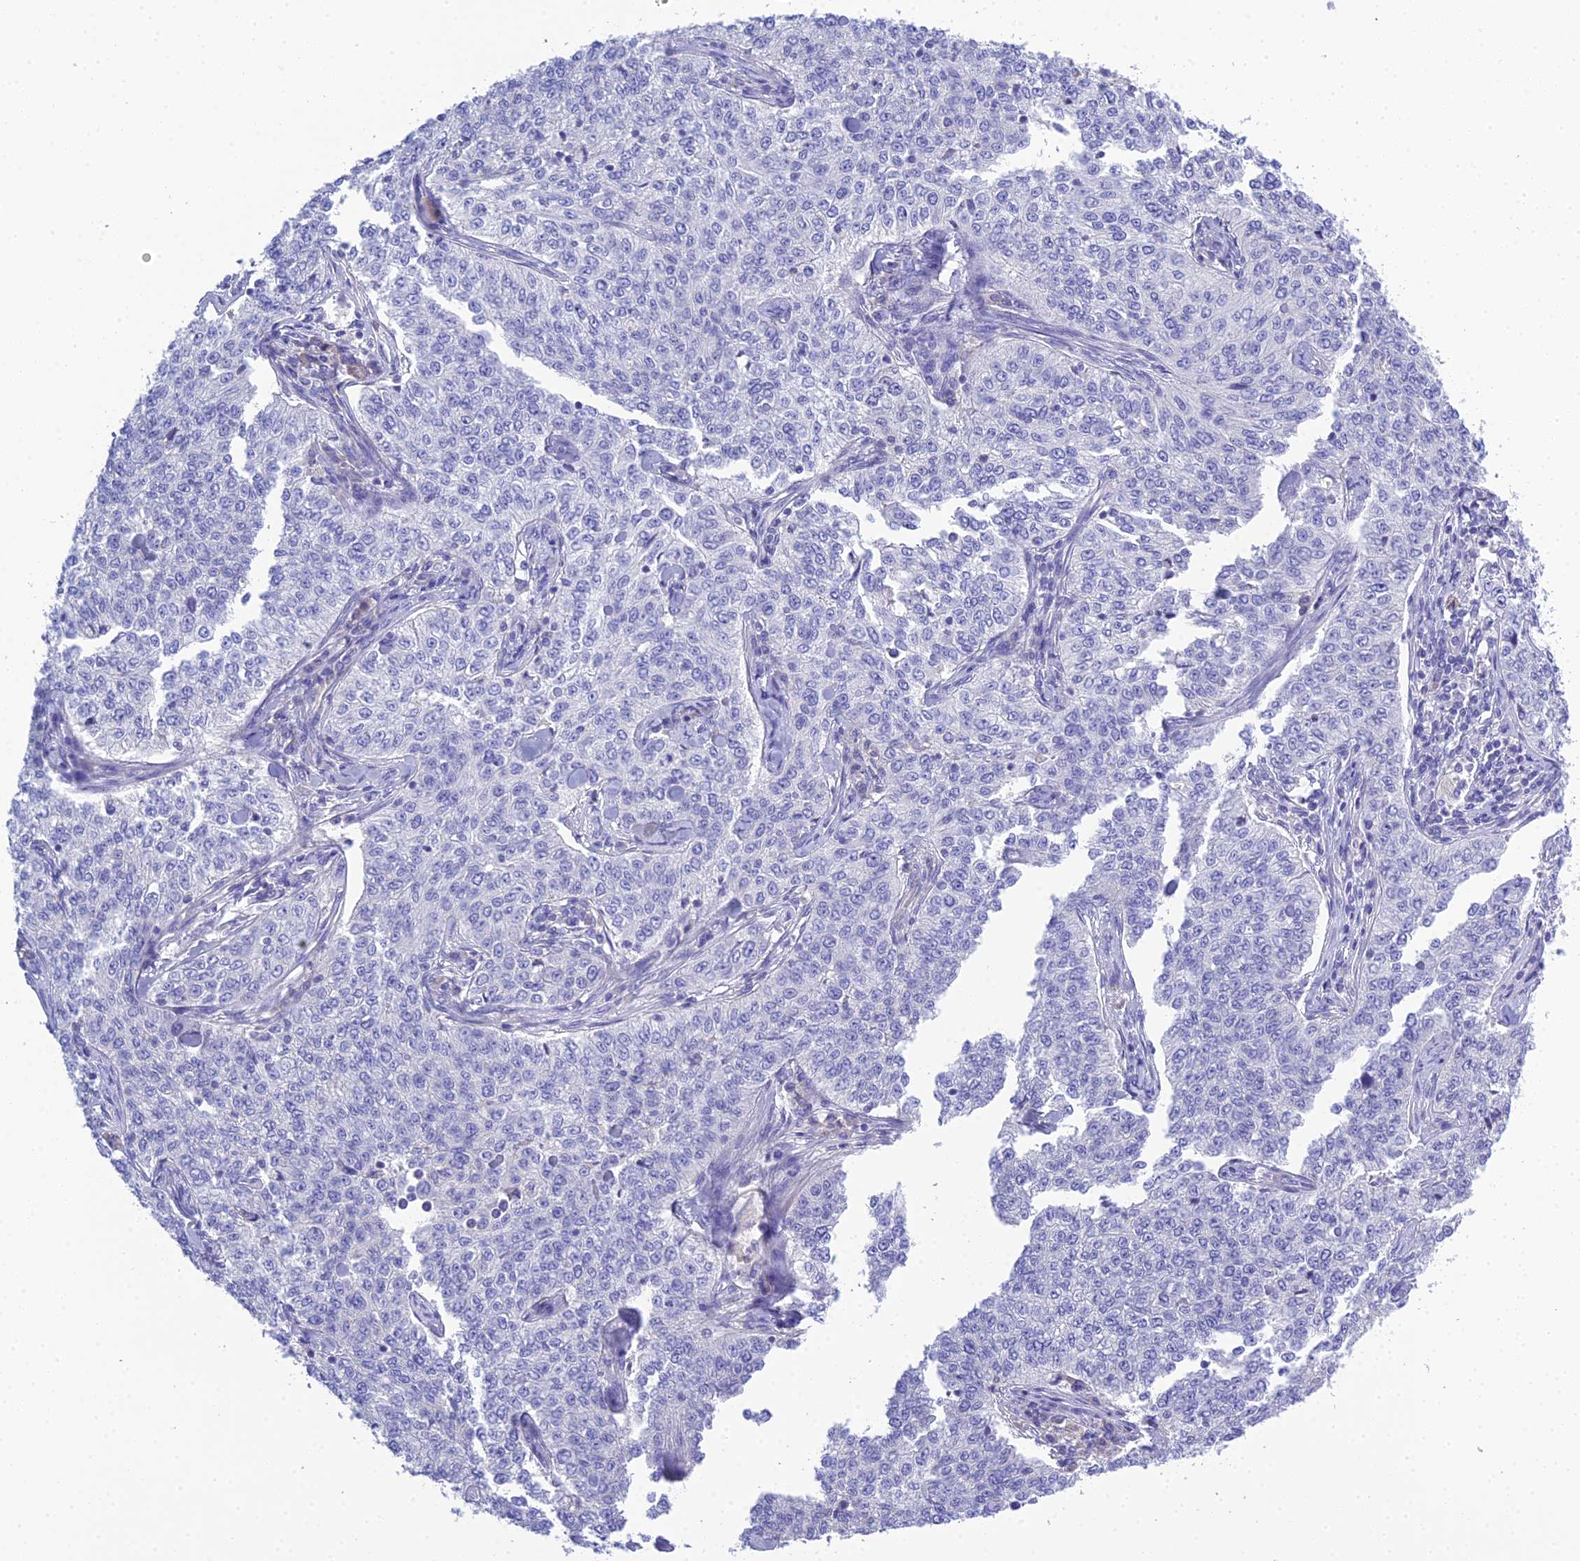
{"staining": {"intensity": "negative", "quantity": "none", "location": "none"}, "tissue": "cervical cancer", "cell_type": "Tumor cells", "image_type": "cancer", "snomed": [{"axis": "morphology", "description": "Squamous cell carcinoma, NOS"}, {"axis": "topography", "description": "Cervix"}], "caption": "Protein analysis of squamous cell carcinoma (cervical) demonstrates no significant expression in tumor cells. (Brightfield microscopy of DAB IHC at high magnification).", "gene": "KIAA0408", "patient": {"sex": "female", "age": 35}}